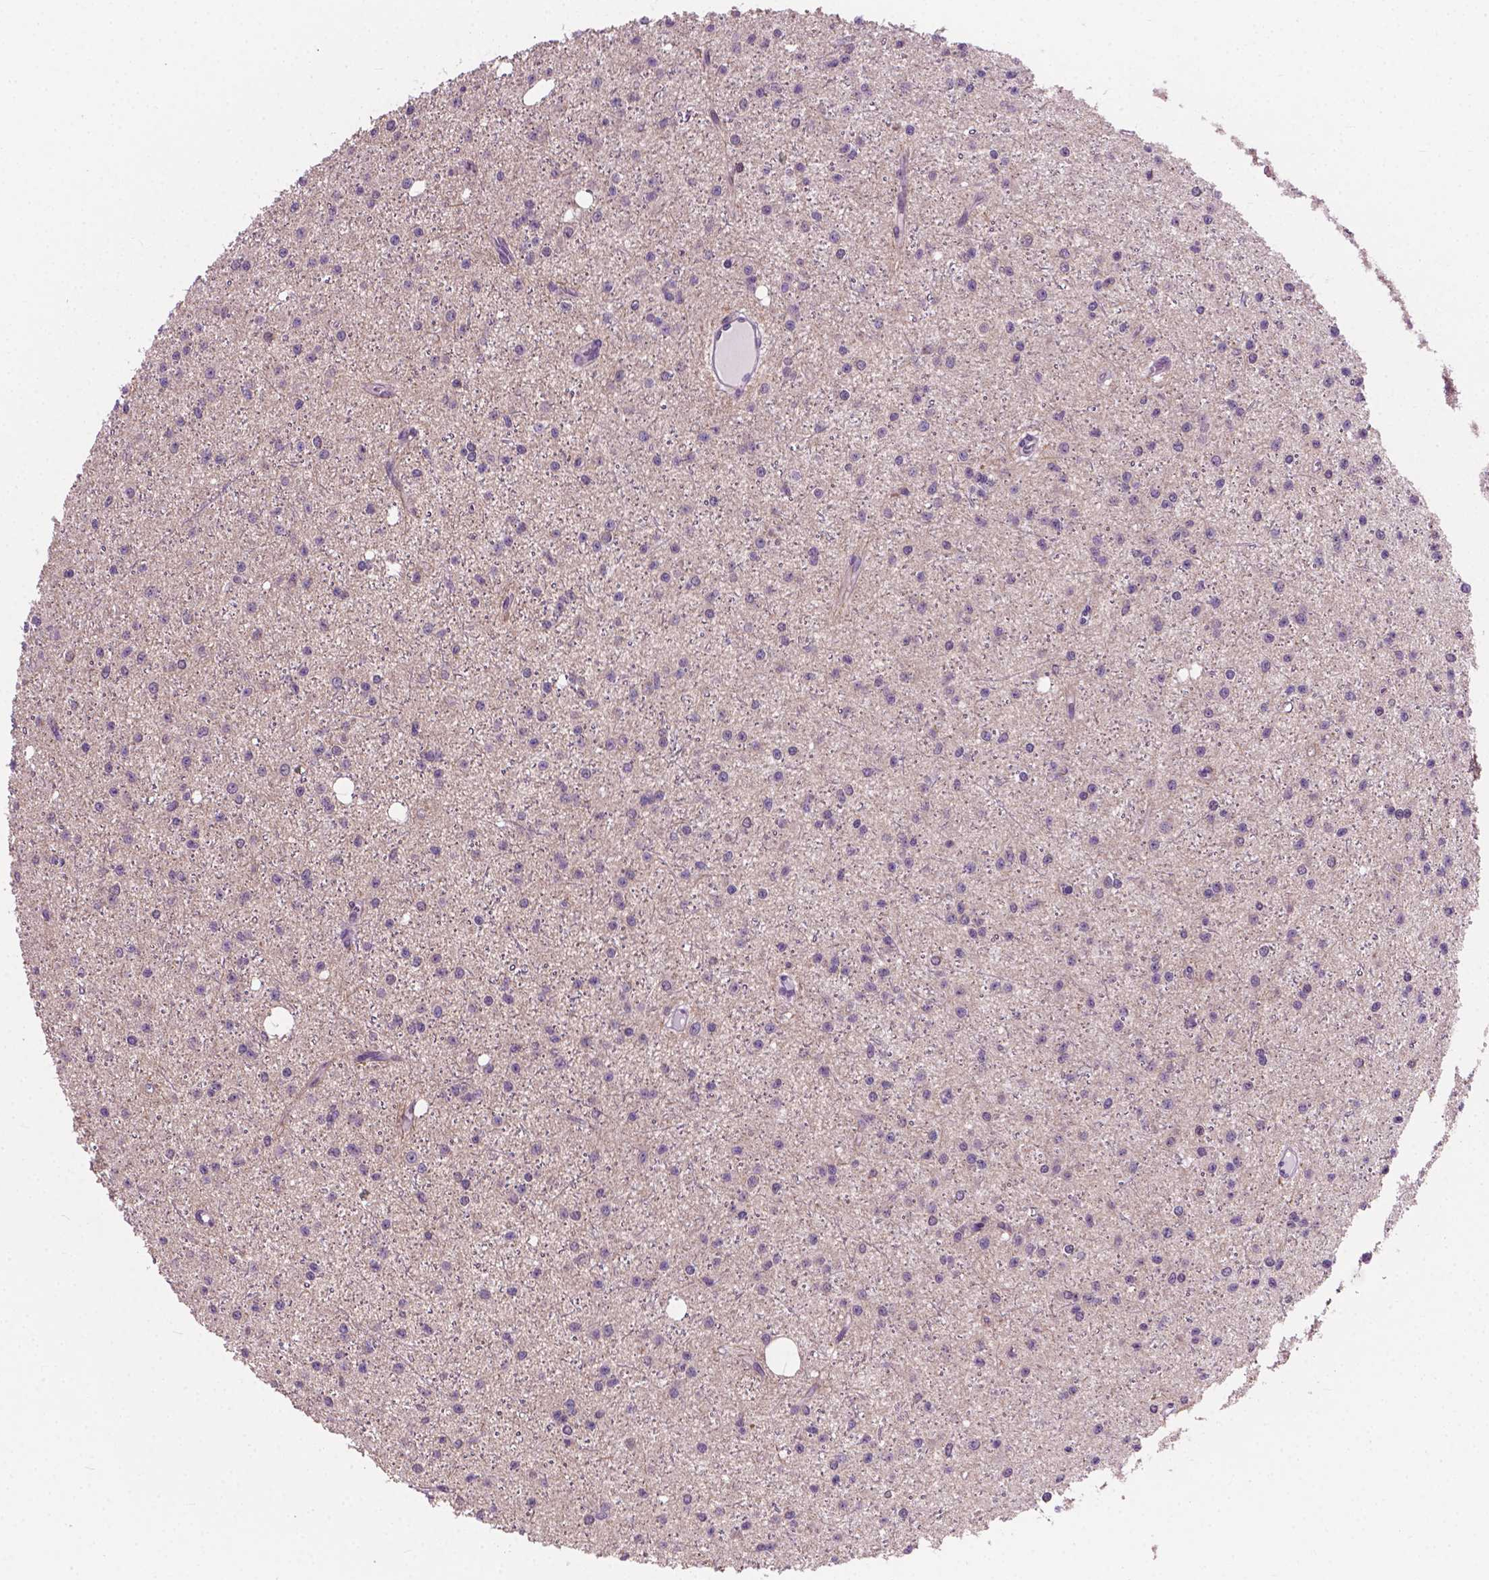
{"staining": {"intensity": "negative", "quantity": "none", "location": "none"}, "tissue": "glioma", "cell_type": "Tumor cells", "image_type": "cancer", "snomed": [{"axis": "morphology", "description": "Glioma, malignant, Low grade"}, {"axis": "topography", "description": "Brain"}], "caption": "A photomicrograph of low-grade glioma (malignant) stained for a protein exhibits no brown staining in tumor cells.", "gene": "MZT1", "patient": {"sex": "male", "age": 27}}